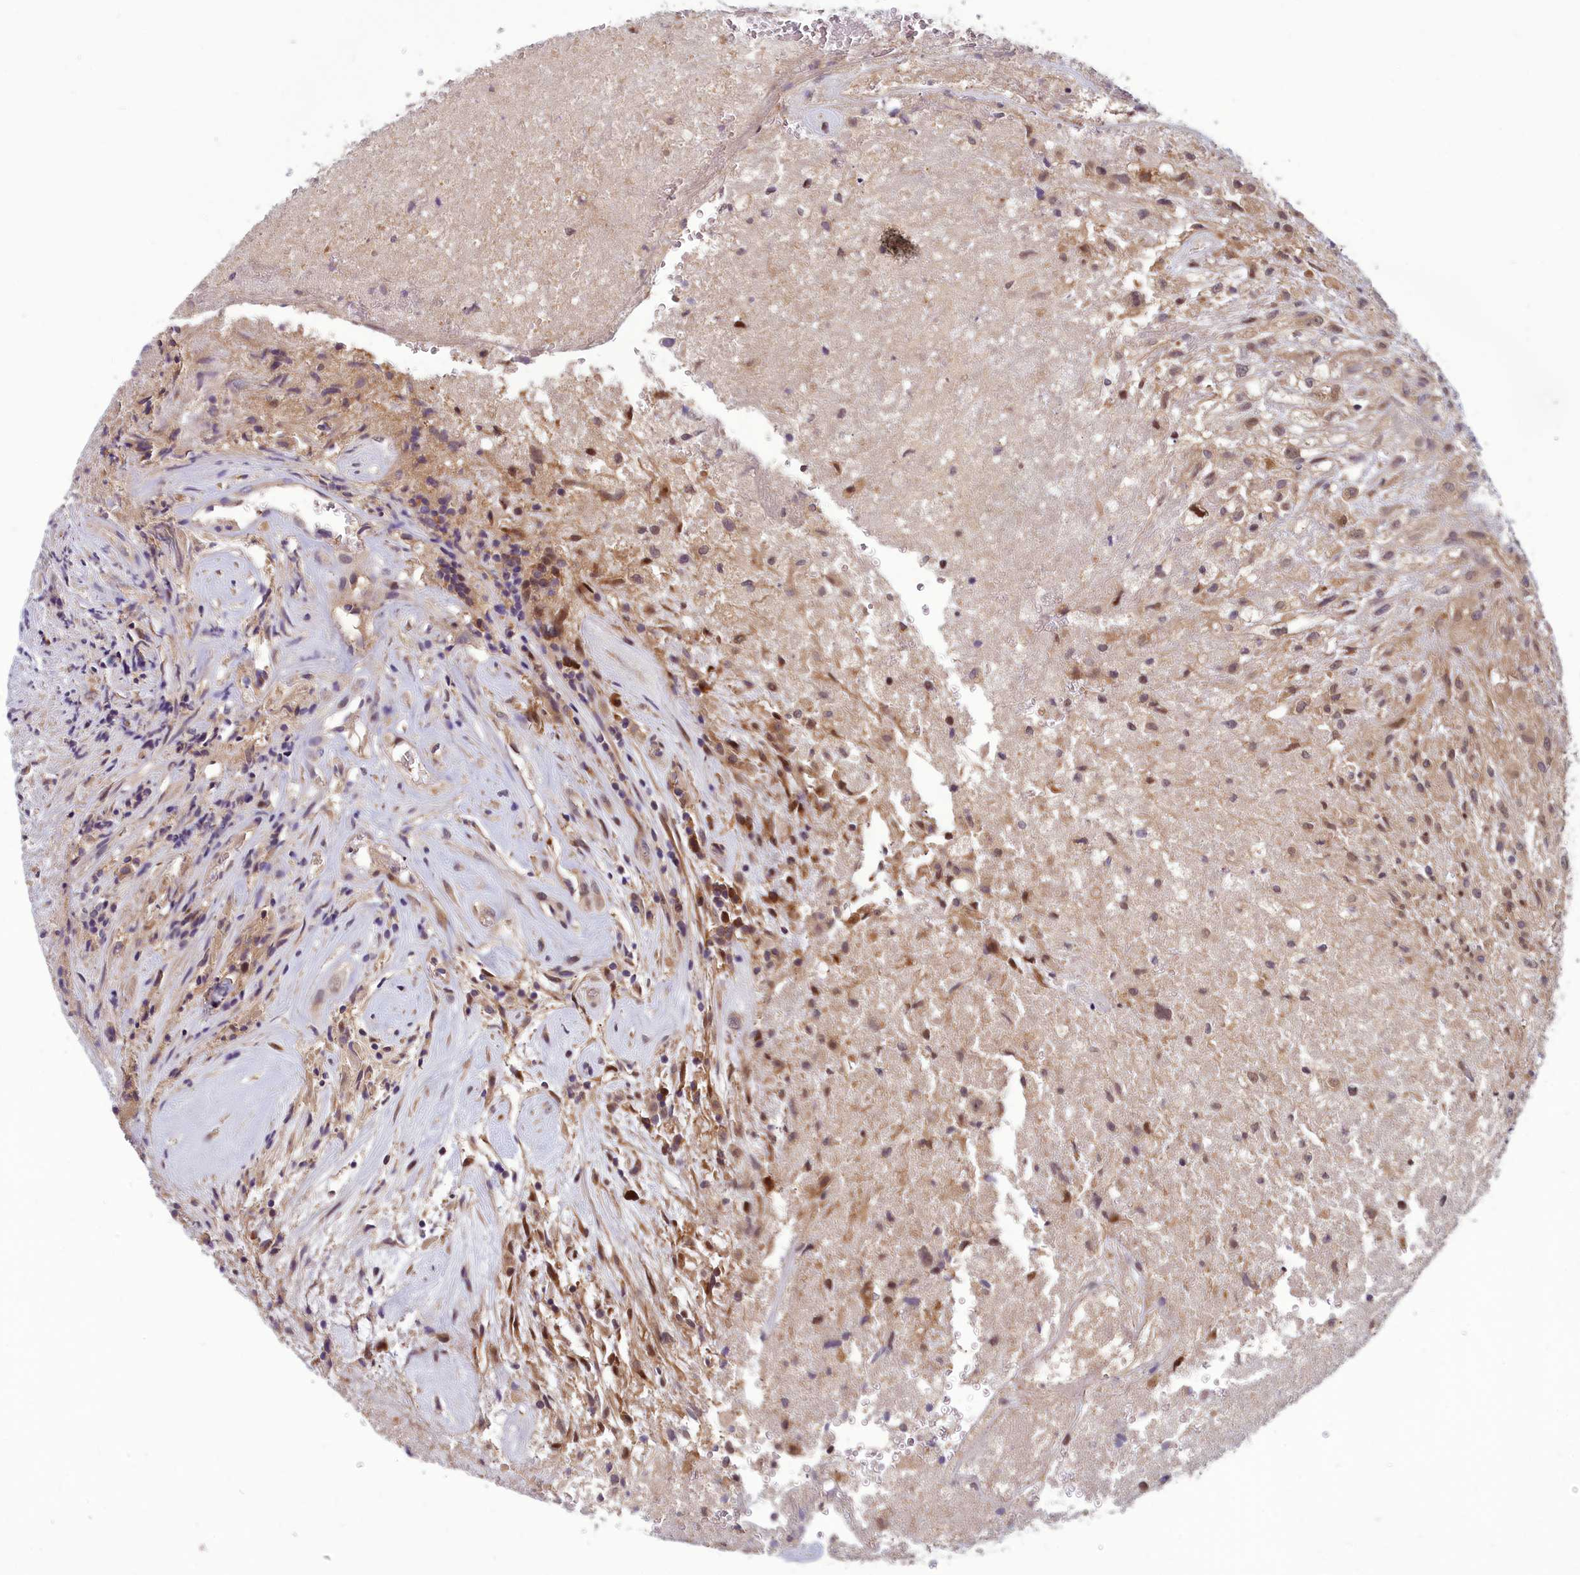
{"staining": {"intensity": "moderate", "quantity": "<25%", "location": "cytoplasmic/membranous,nuclear"}, "tissue": "glioma", "cell_type": "Tumor cells", "image_type": "cancer", "snomed": [{"axis": "morphology", "description": "Glioma, malignant, High grade"}, {"axis": "topography", "description": "Brain"}], "caption": "This photomicrograph displays malignant high-grade glioma stained with immunohistochemistry (IHC) to label a protein in brown. The cytoplasmic/membranous and nuclear of tumor cells show moderate positivity for the protein. Nuclei are counter-stained blue.", "gene": "CCDC15", "patient": {"sex": "male", "age": 56}}